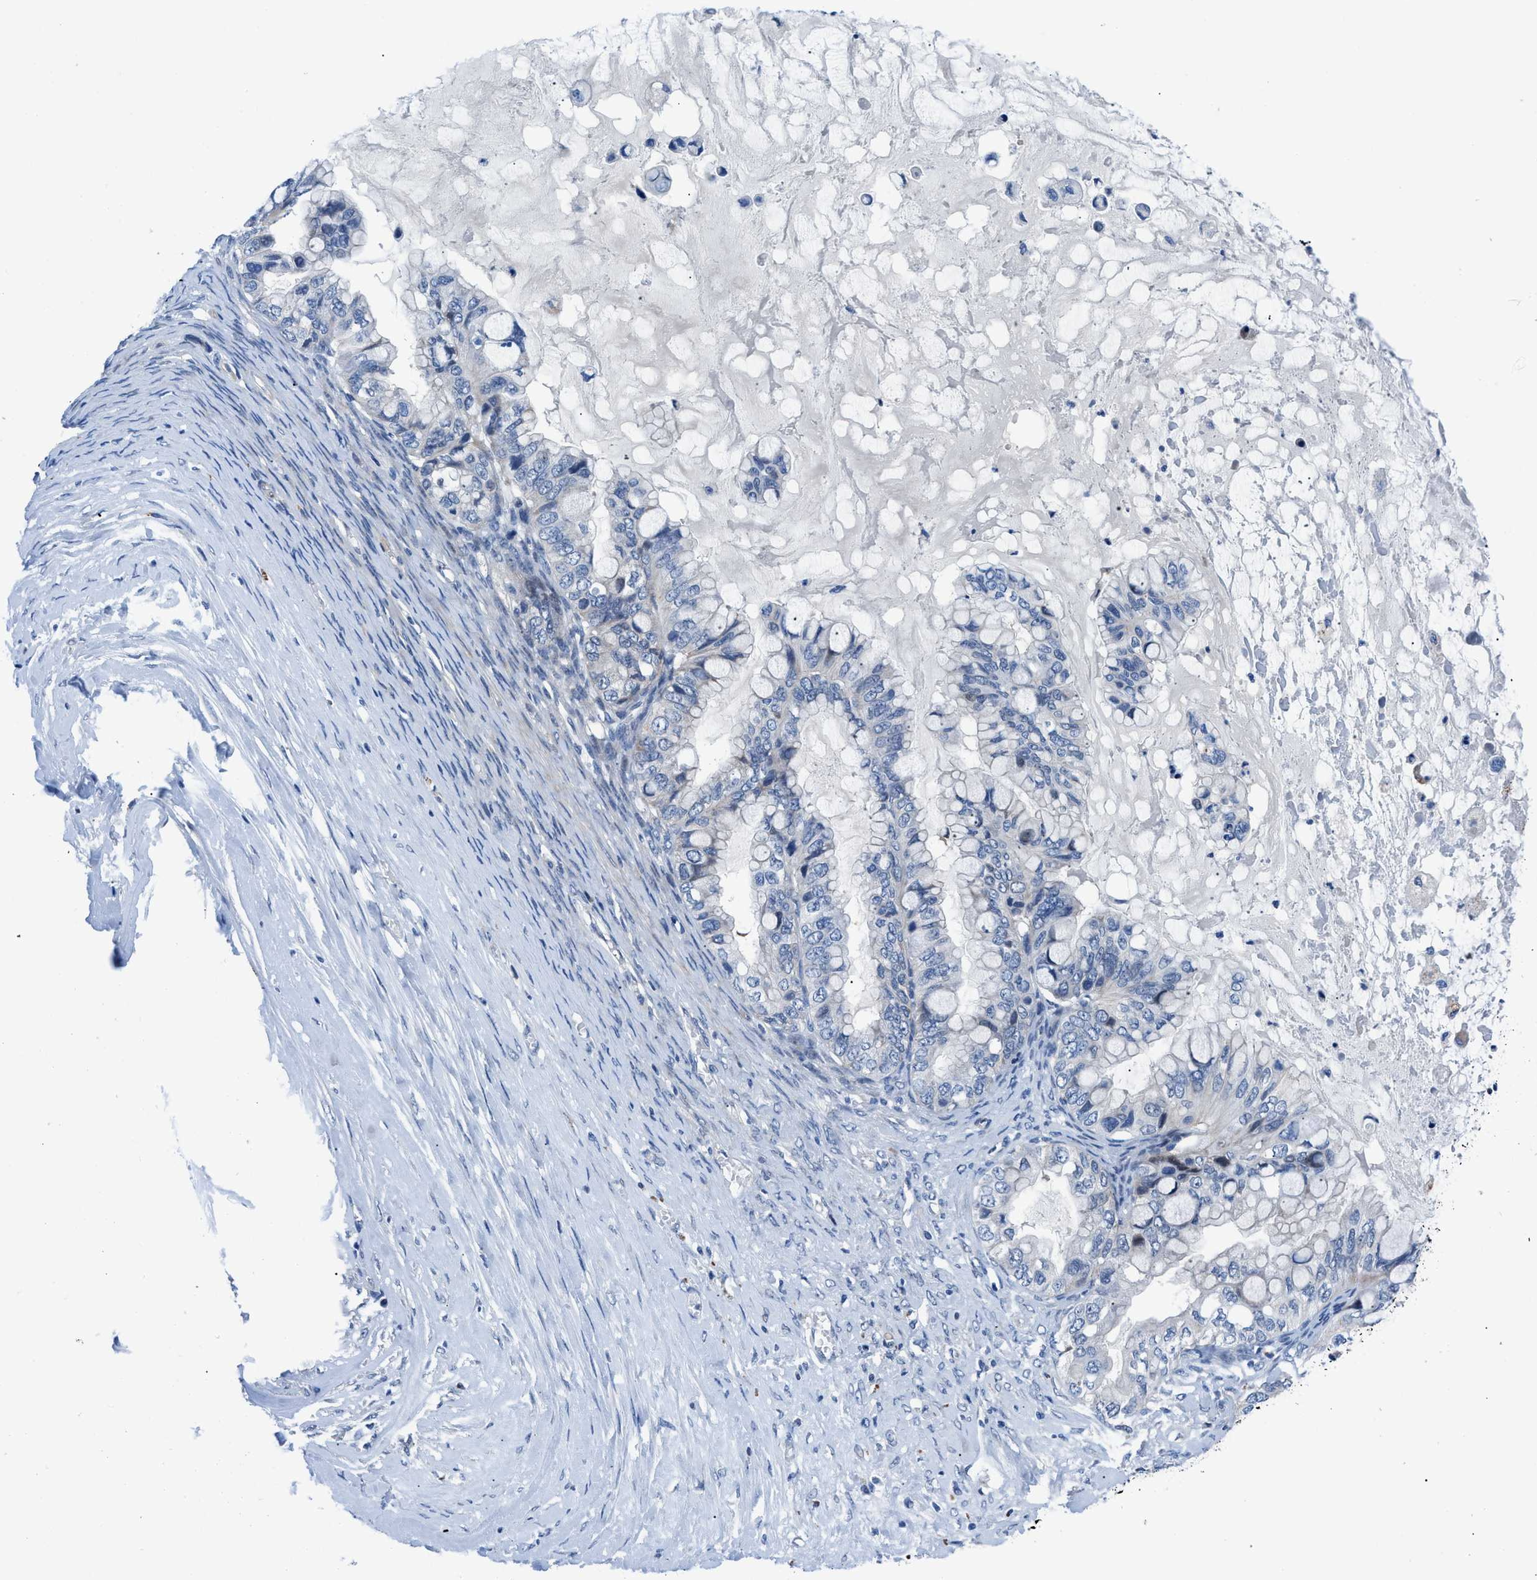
{"staining": {"intensity": "negative", "quantity": "none", "location": "none"}, "tissue": "ovarian cancer", "cell_type": "Tumor cells", "image_type": "cancer", "snomed": [{"axis": "morphology", "description": "Cystadenocarcinoma, mucinous, NOS"}, {"axis": "topography", "description": "Ovary"}], "caption": "Photomicrograph shows no significant protein staining in tumor cells of mucinous cystadenocarcinoma (ovarian).", "gene": "UAP1", "patient": {"sex": "female", "age": 80}}